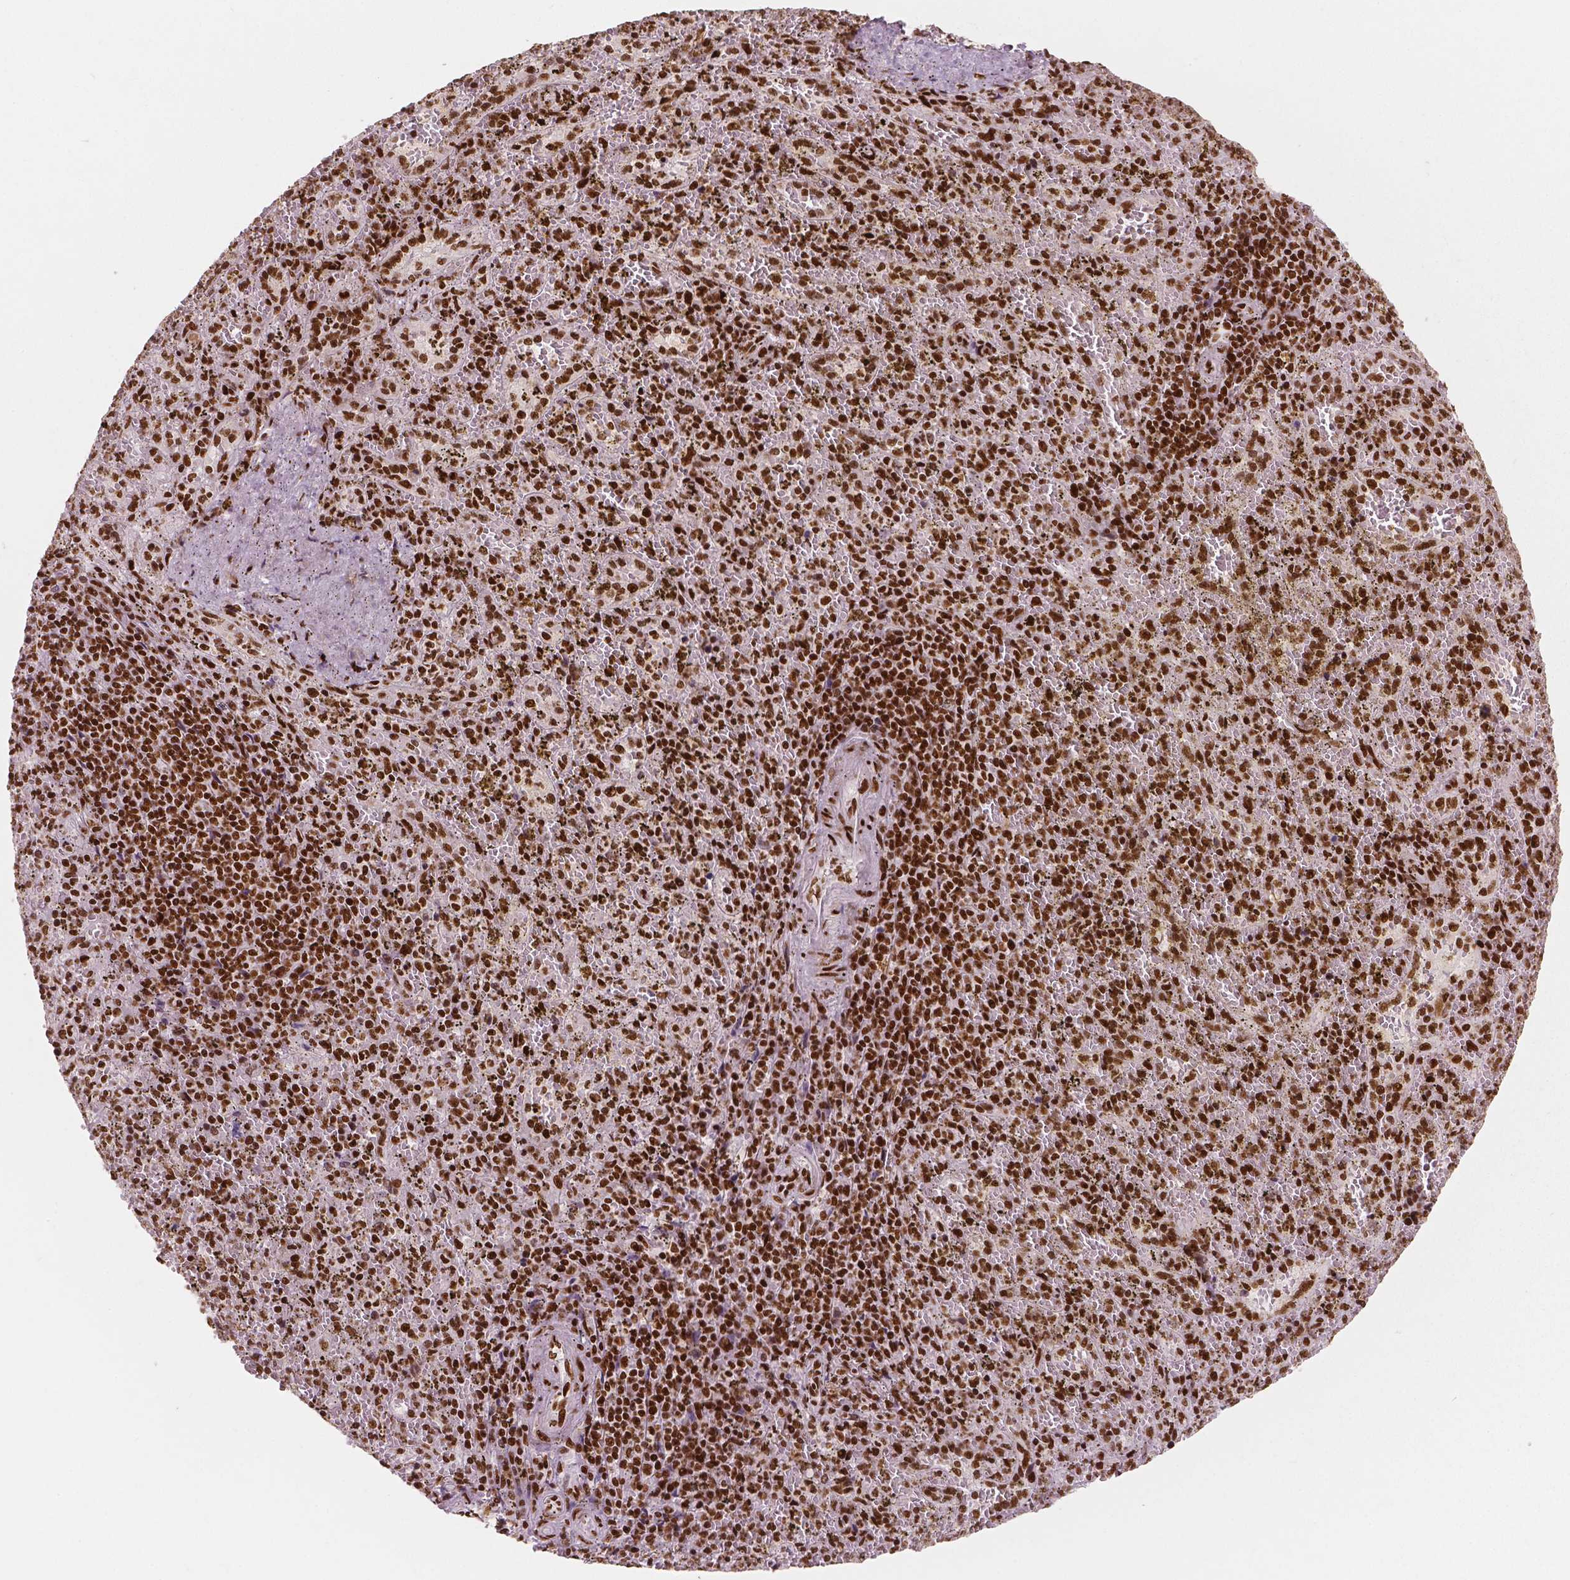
{"staining": {"intensity": "strong", "quantity": ">75%", "location": "nuclear"}, "tissue": "spleen", "cell_type": "Cells in red pulp", "image_type": "normal", "snomed": [{"axis": "morphology", "description": "Normal tissue, NOS"}, {"axis": "topography", "description": "Spleen"}], "caption": "DAB immunohistochemical staining of benign spleen demonstrates strong nuclear protein positivity in approximately >75% of cells in red pulp. (DAB IHC with brightfield microscopy, high magnification).", "gene": "BRD4", "patient": {"sex": "female", "age": 50}}